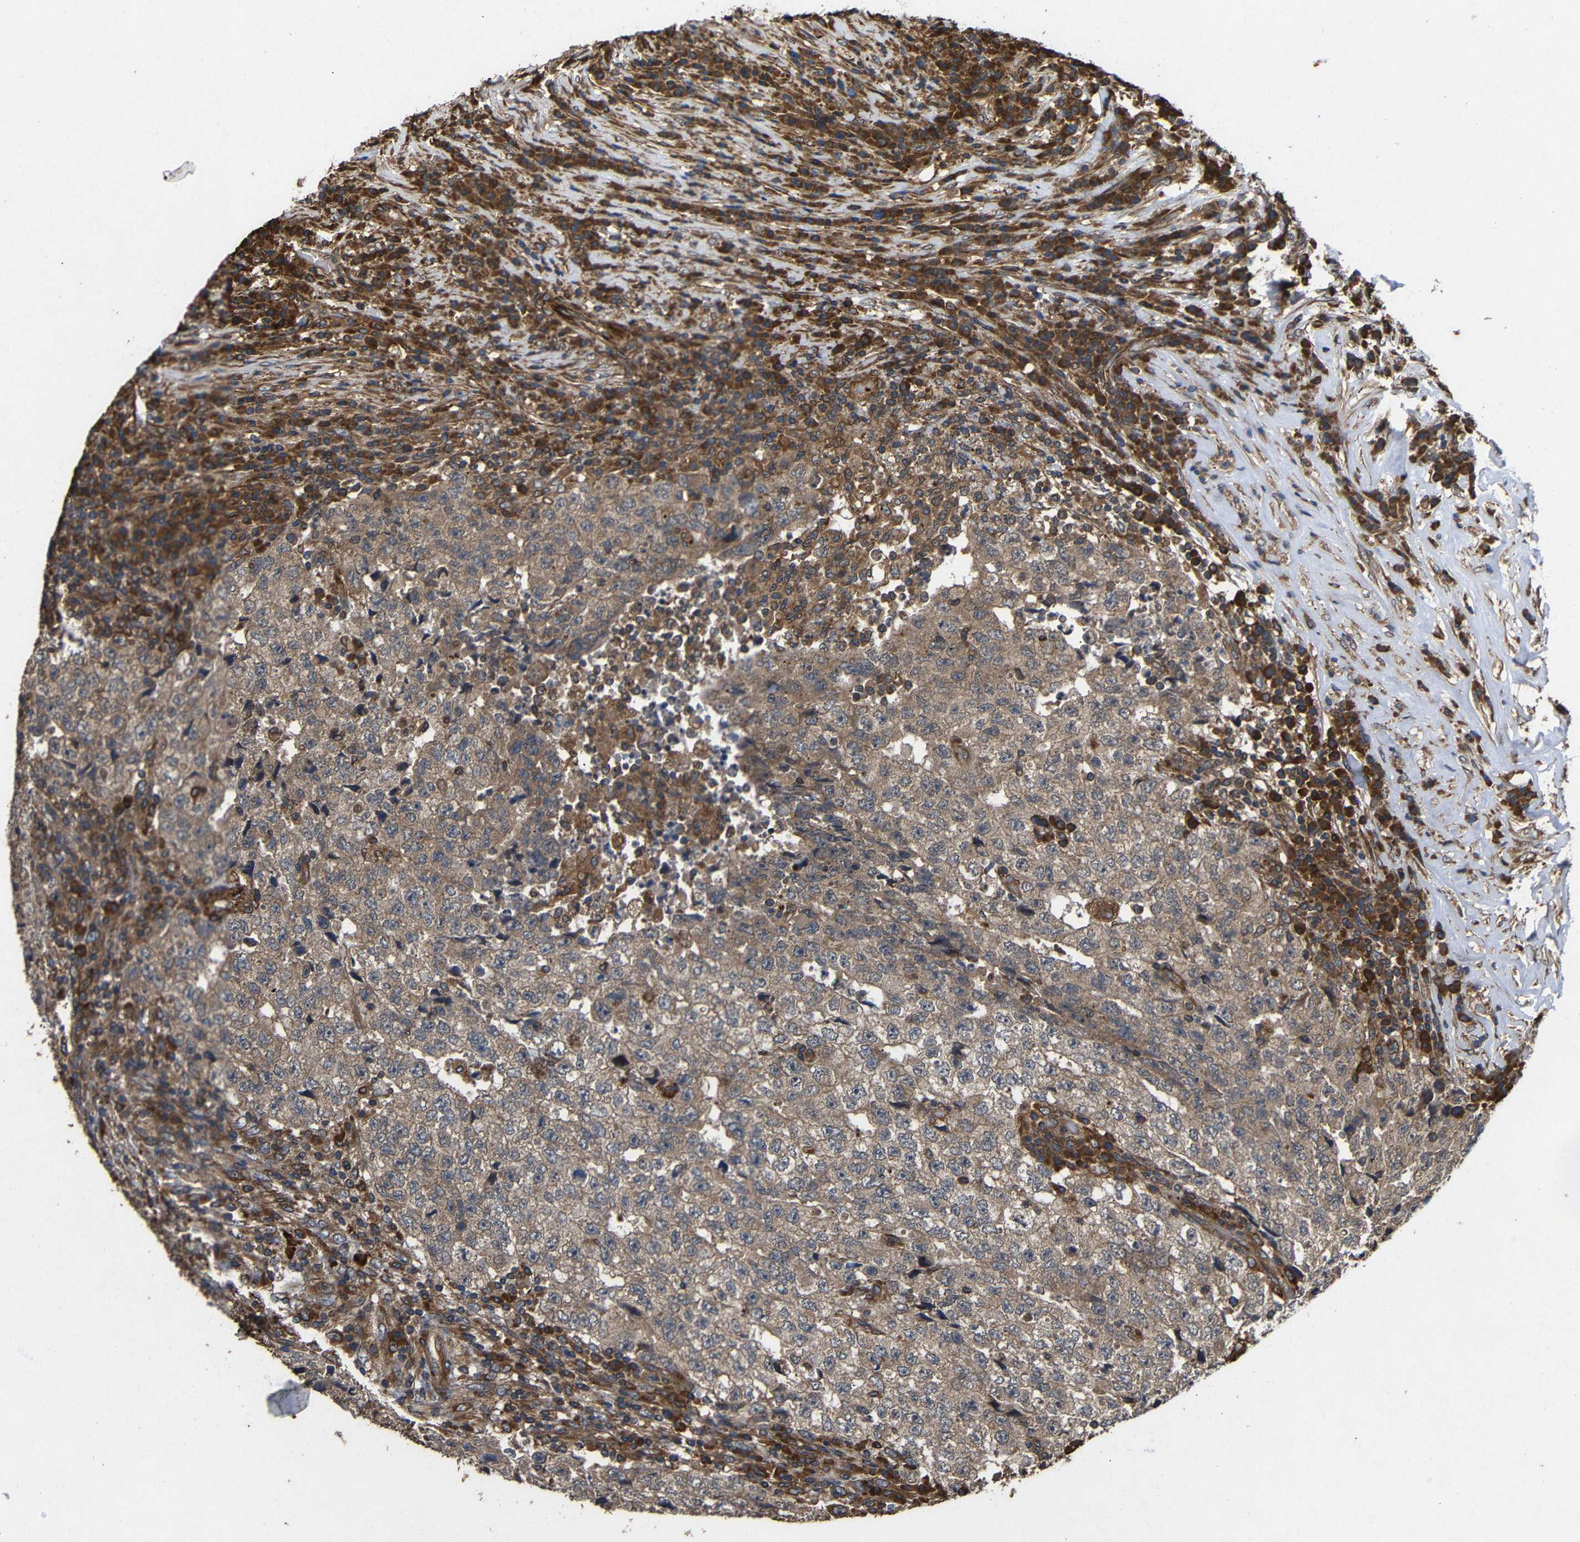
{"staining": {"intensity": "moderate", "quantity": ">75%", "location": "cytoplasmic/membranous"}, "tissue": "testis cancer", "cell_type": "Tumor cells", "image_type": "cancer", "snomed": [{"axis": "morphology", "description": "Necrosis, NOS"}, {"axis": "morphology", "description": "Carcinoma, Embryonal, NOS"}, {"axis": "topography", "description": "Testis"}], "caption": "Protein analysis of testis cancer tissue displays moderate cytoplasmic/membranous positivity in about >75% of tumor cells.", "gene": "EIF2S1", "patient": {"sex": "male", "age": 19}}